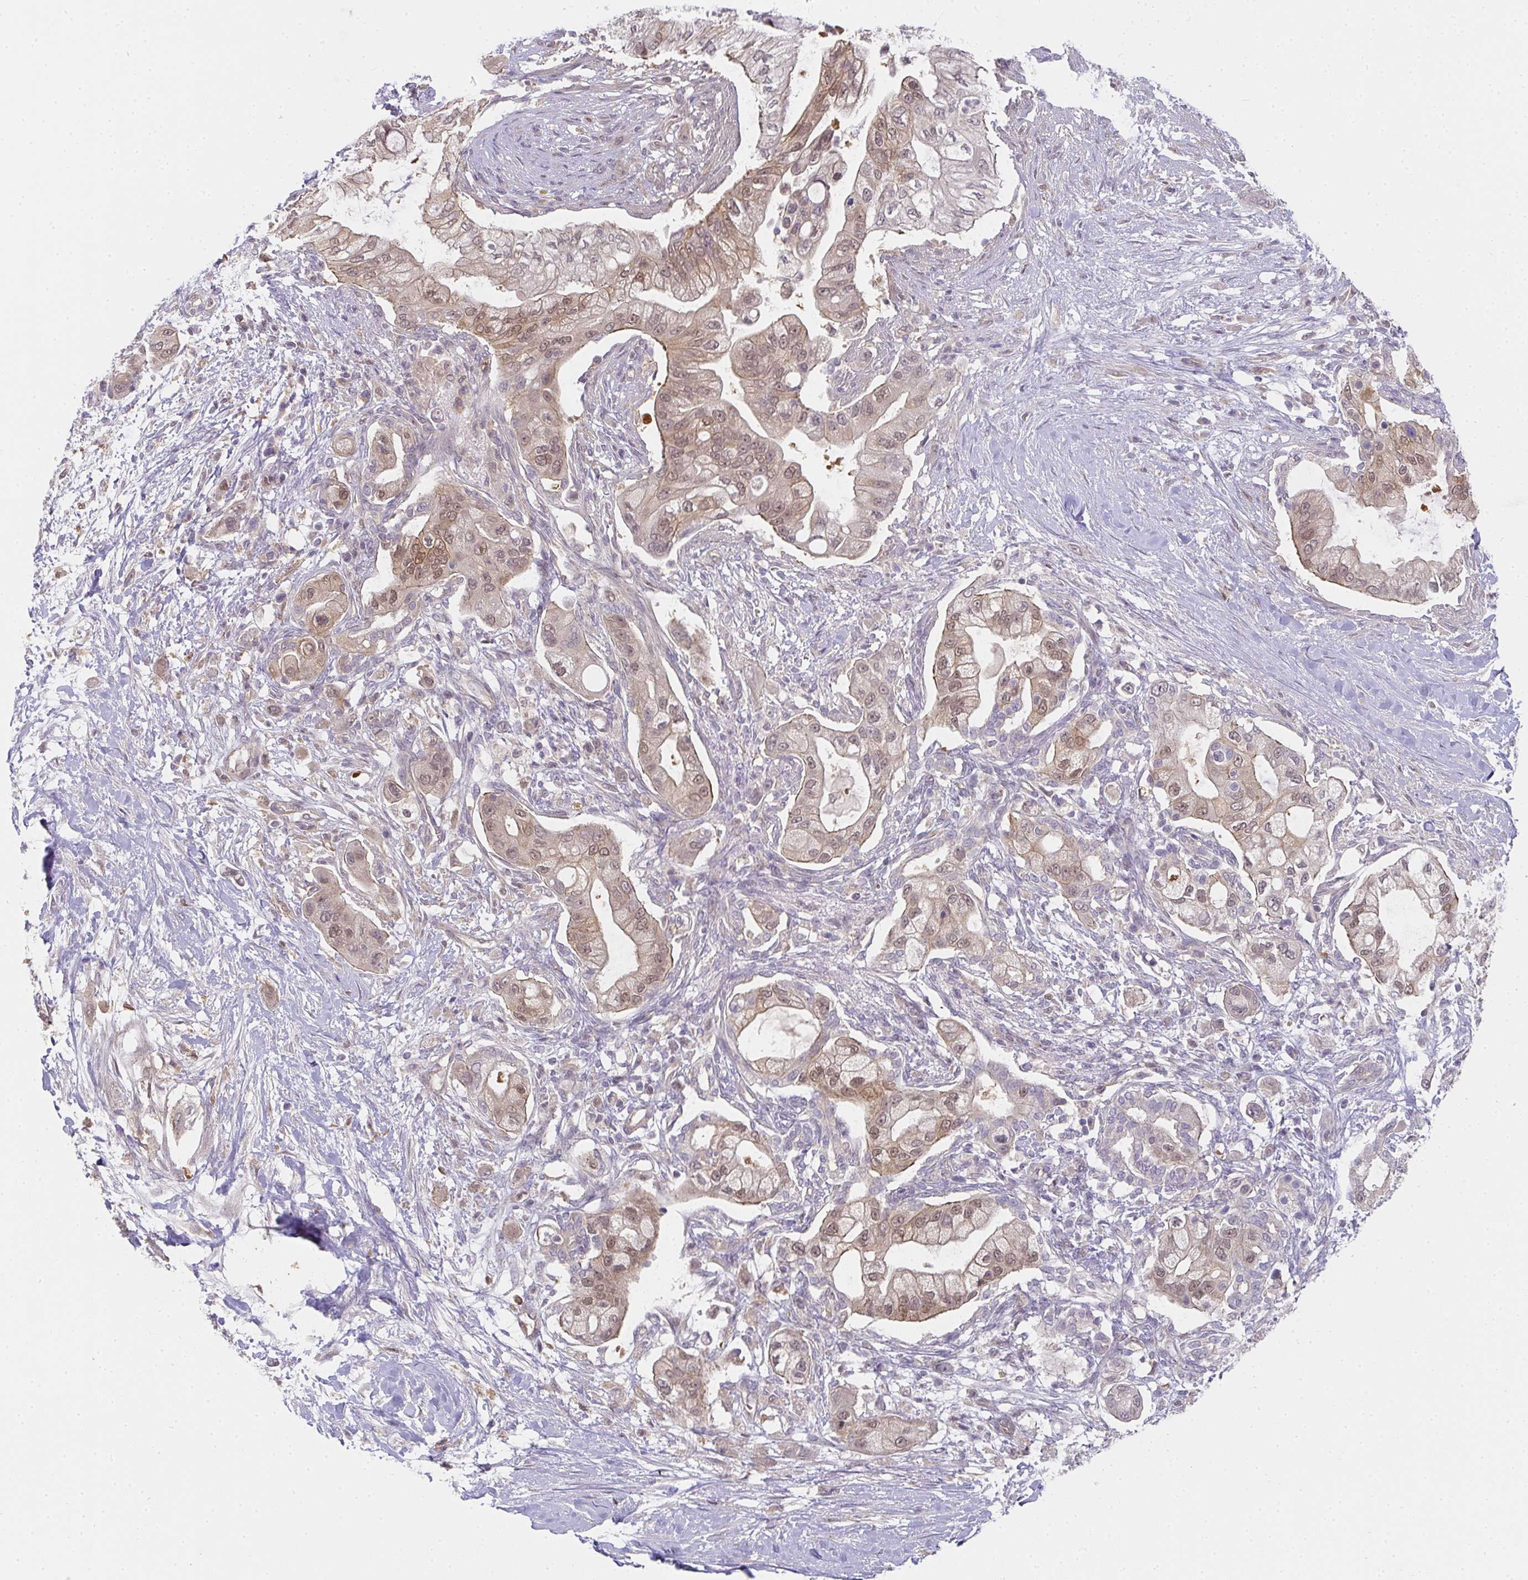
{"staining": {"intensity": "moderate", "quantity": ">75%", "location": "cytoplasmic/membranous,nuclear"}, "tissue": "pancreatic cancer", "cell_type": "Tumor cells", "image_type": "cancer", "snomed": [{"axis": "morphology", "description": "Adenocarcinoma, NOS"}, {"axis": "topography", "description": "Pancreas"}], "caption": "An immunohistochemistry image of neoplastic tissue is shown. Protein staining in brown highlights moderate cytoplasmic/membranous and nuclear positivity in pancreatic cancer within tumor cells.", "gene": "GSDMB", "patient": {"sex": "male", "age": 57}}